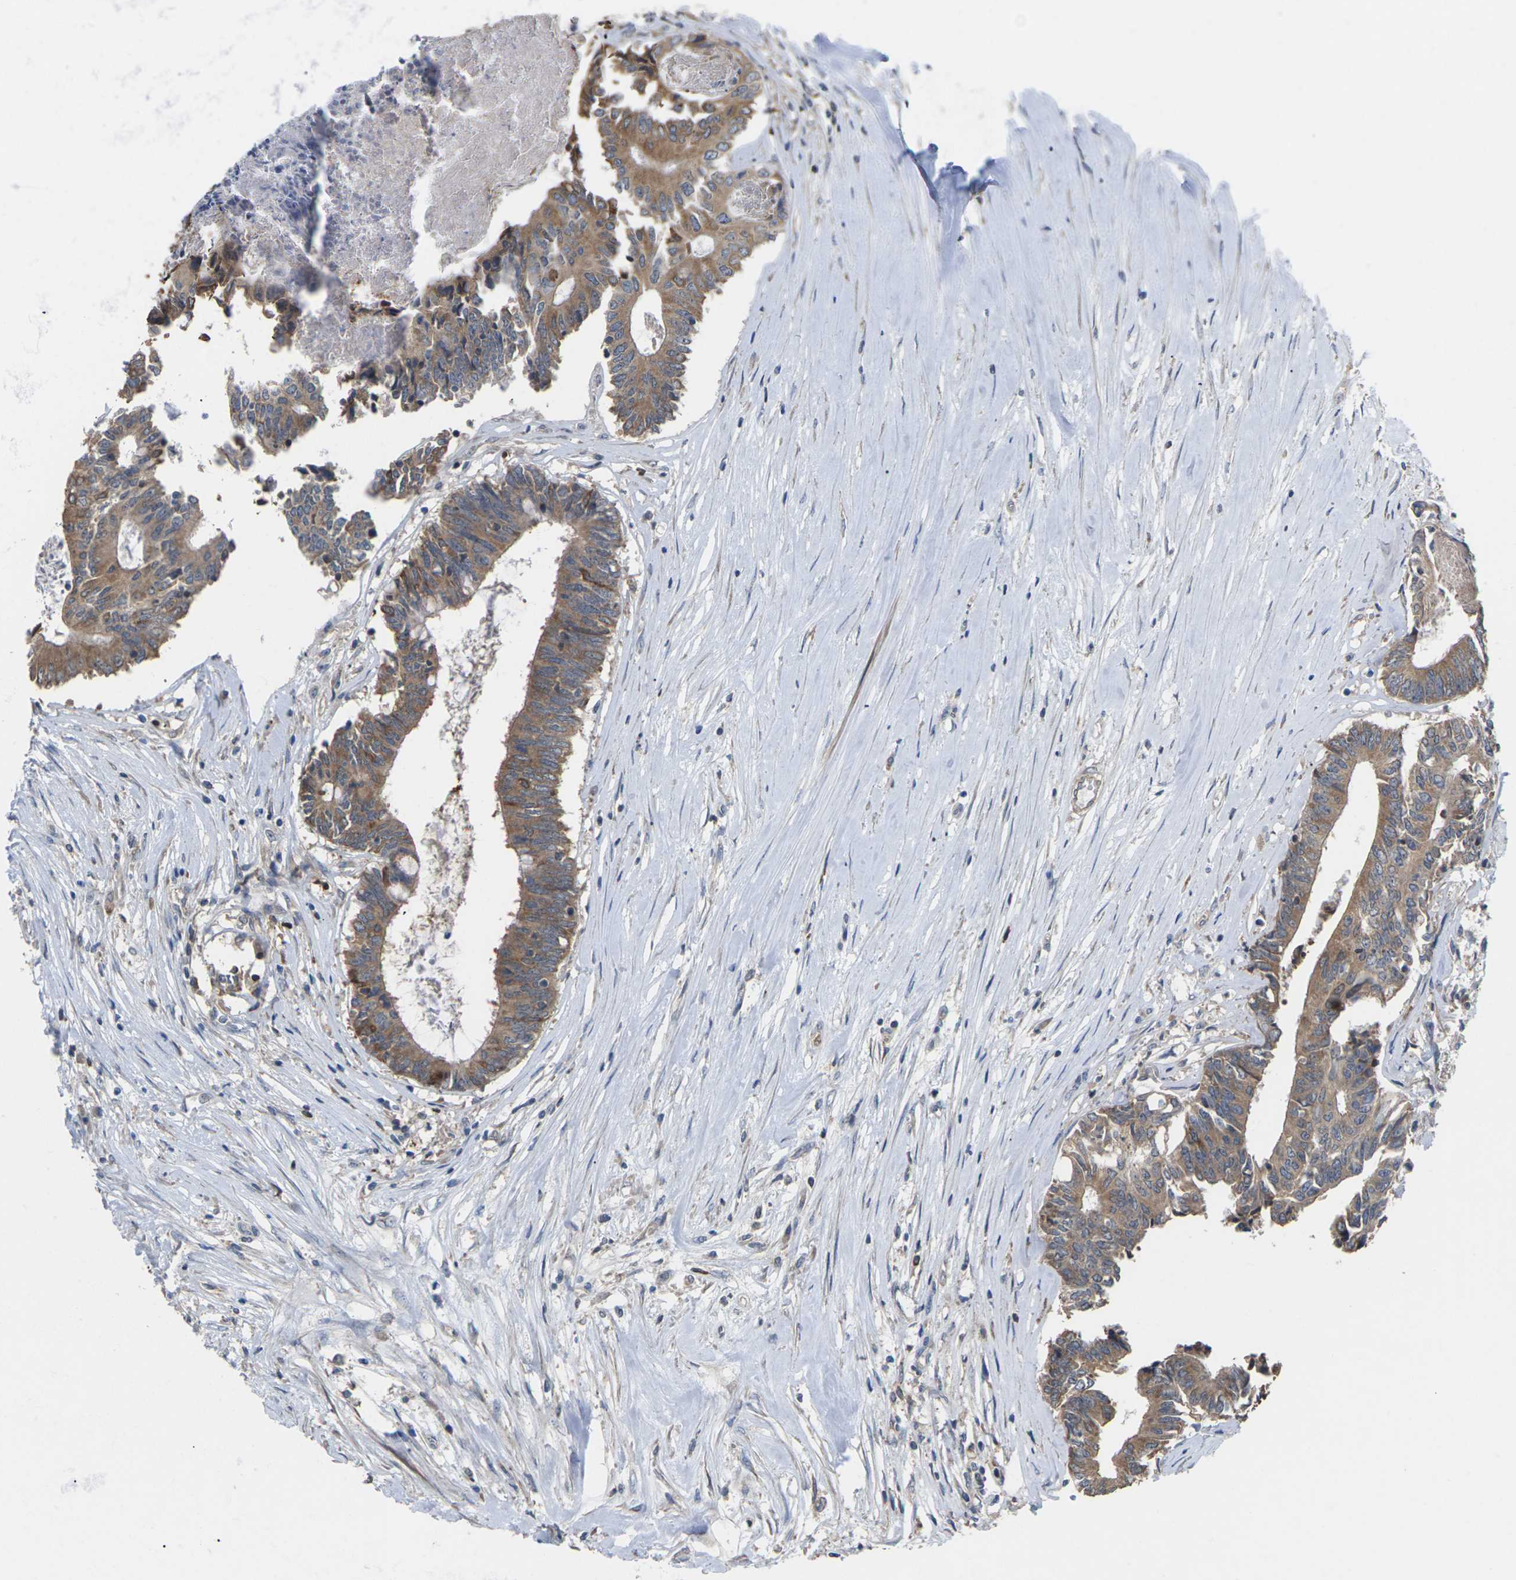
{"staining": {"intensity": "moderate", "quantity": ">75%", "location": "cytoplasmic/membranous"}, "tissue": "colorectal cancer", "cell_type": "Tumor cells", "image_type": "cancer", "snomed": [{"axis": "morphology", "description": "Adenocarcinoma, NOS"}, {"axis": "topography", "description": "Rectum"}], "caption": "An immunohistochemistry photomicrograph of tumor tissue is shown. Protein staining in brown highlights moderate cytoplasmic/membranous positivity in colorectal cancer (adenocarcinoma) within tumor cells.", "gene": "TIAM1", "patient": {"sex": "male", "age": 63}}